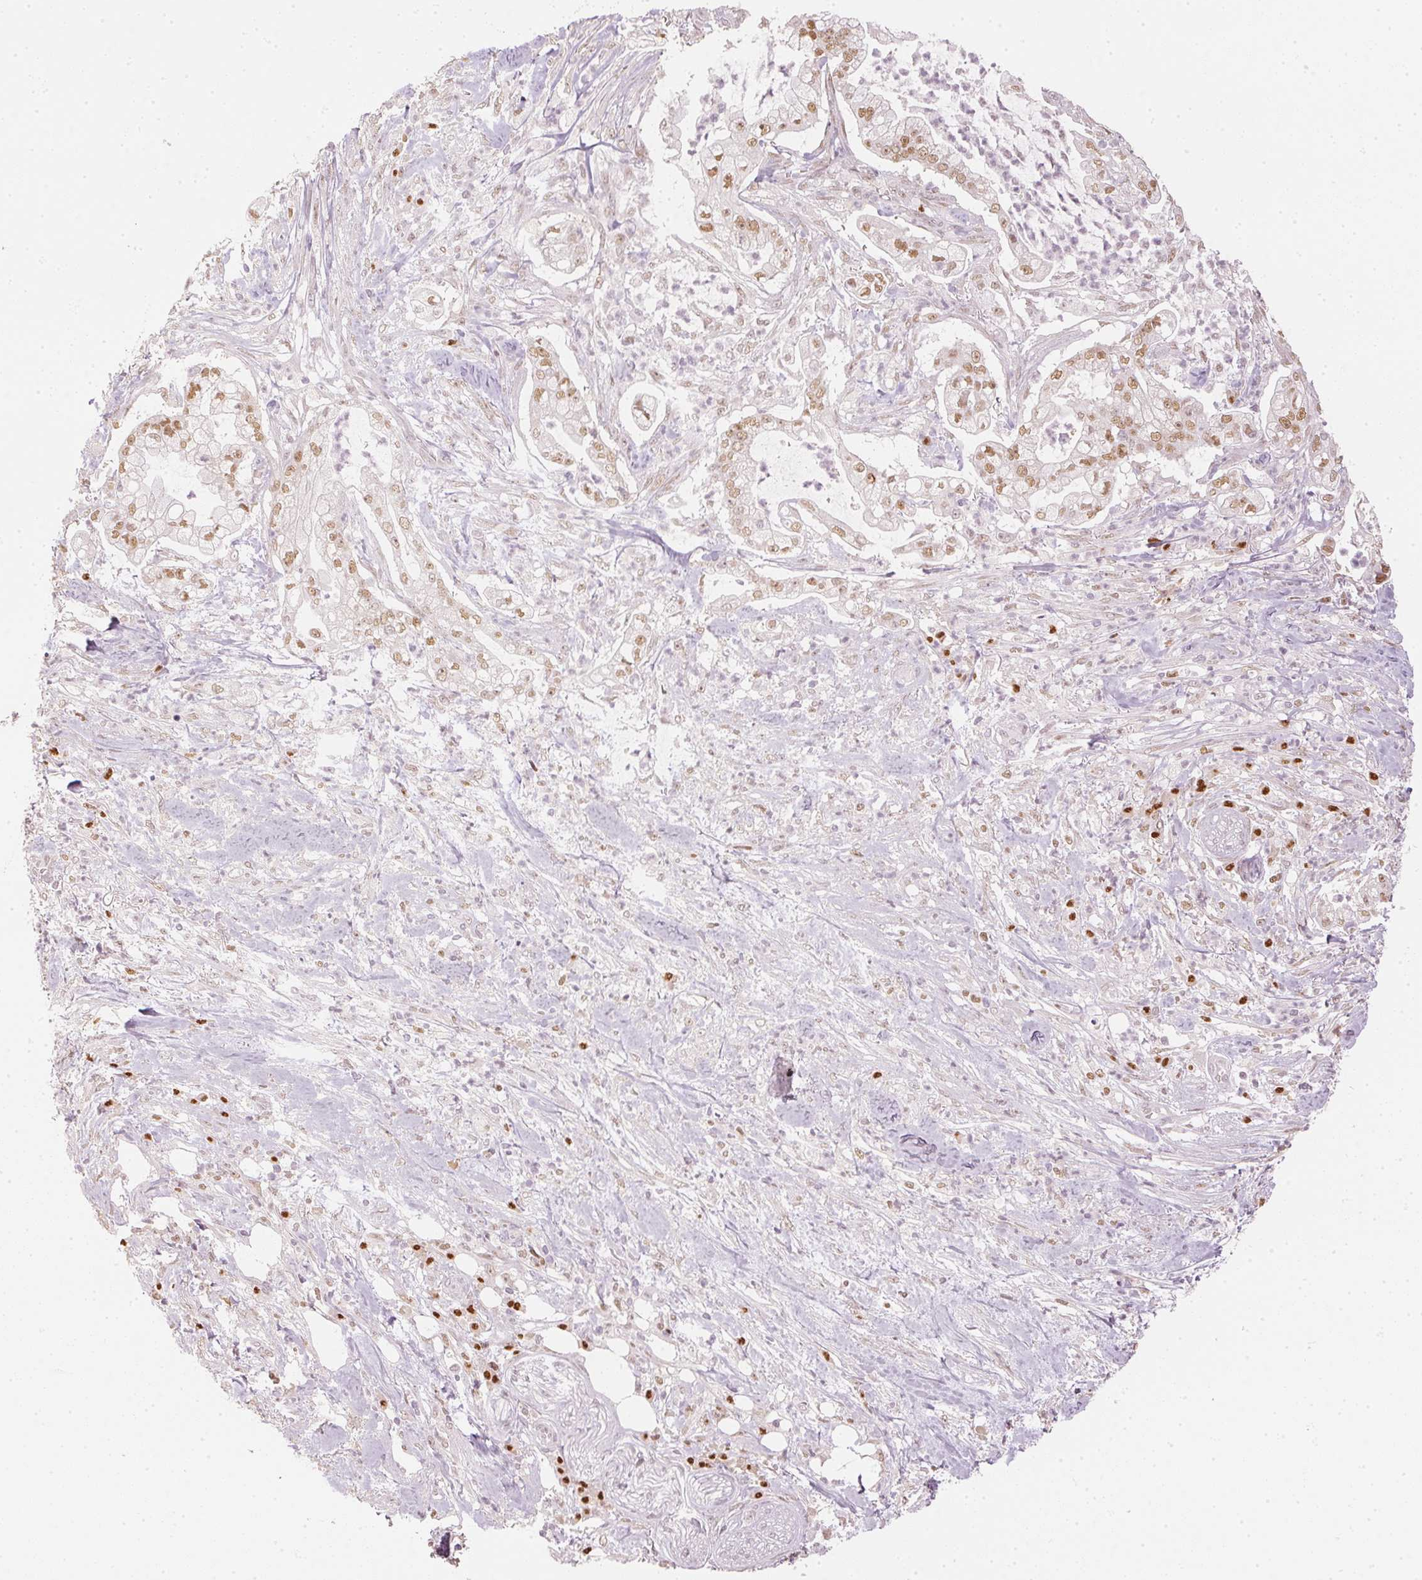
{"staining": {"intensity": "moderate", "quantity": "25%-75%", "location": "nuclear"}, "tissue": "pancreatic cancer", "cell_type": "Tumor cells", "image_type": "cancer", "snomed": [{"axis": "morphology", "description": "Adenocarcinoma, NOS"}, {"axis": "topography", "description": "Pancreas"}], "caption": "IHC micrograph of pancreatic cancer stained for a protein (brown), which reveals medium levels of moderate nuclear positivity in approximately 25%-75% of tumor cells.", "gene": "SLC39A3", "patient": {"sex": "female", "age": 69}}